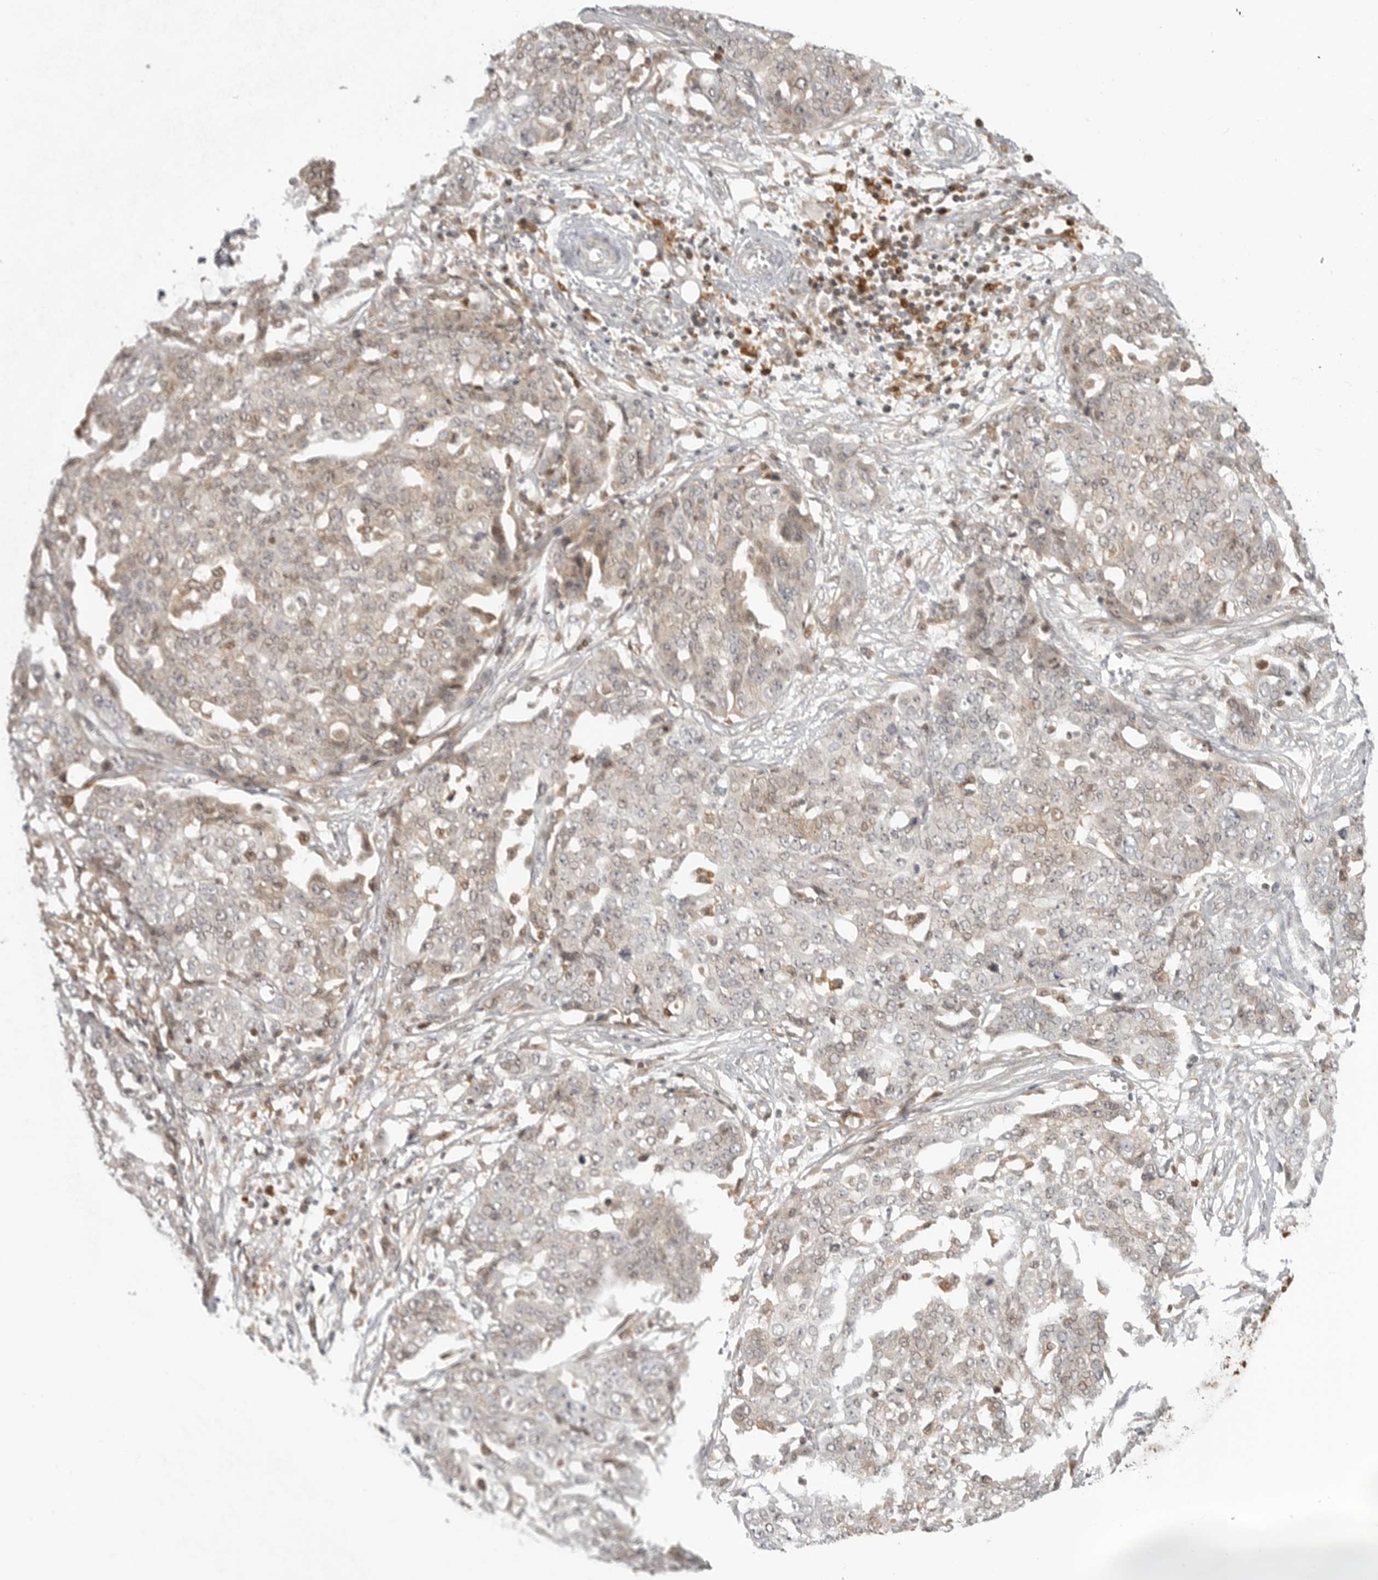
{"staining": {"intensity": "weak", "quantity": "<25%", "location": "cytoplasmic/membranous,nuclear"}, "tissue": "ovarian cancer", "cell_type": "Tumor cells", "image_type": "cancer", "snomed": [{"axis": "morphology", "description": "Cystadenocarcinoma, serous, NOS"}, {"axis": "topography", "description": "Soft tissue"}, {"axis": "topography", "description": "Ovary"}], "caption": "IHC photomicrograph of neoplastic tissue: ovarian cancer (serous cystadenocarcinoma) stained with DAB (3,3'-diaminobenzidine) demonstrates no significant protein staining in tumor cells.", "gene": "CTIF", "patient": {"sex": "female", "age": 57}}